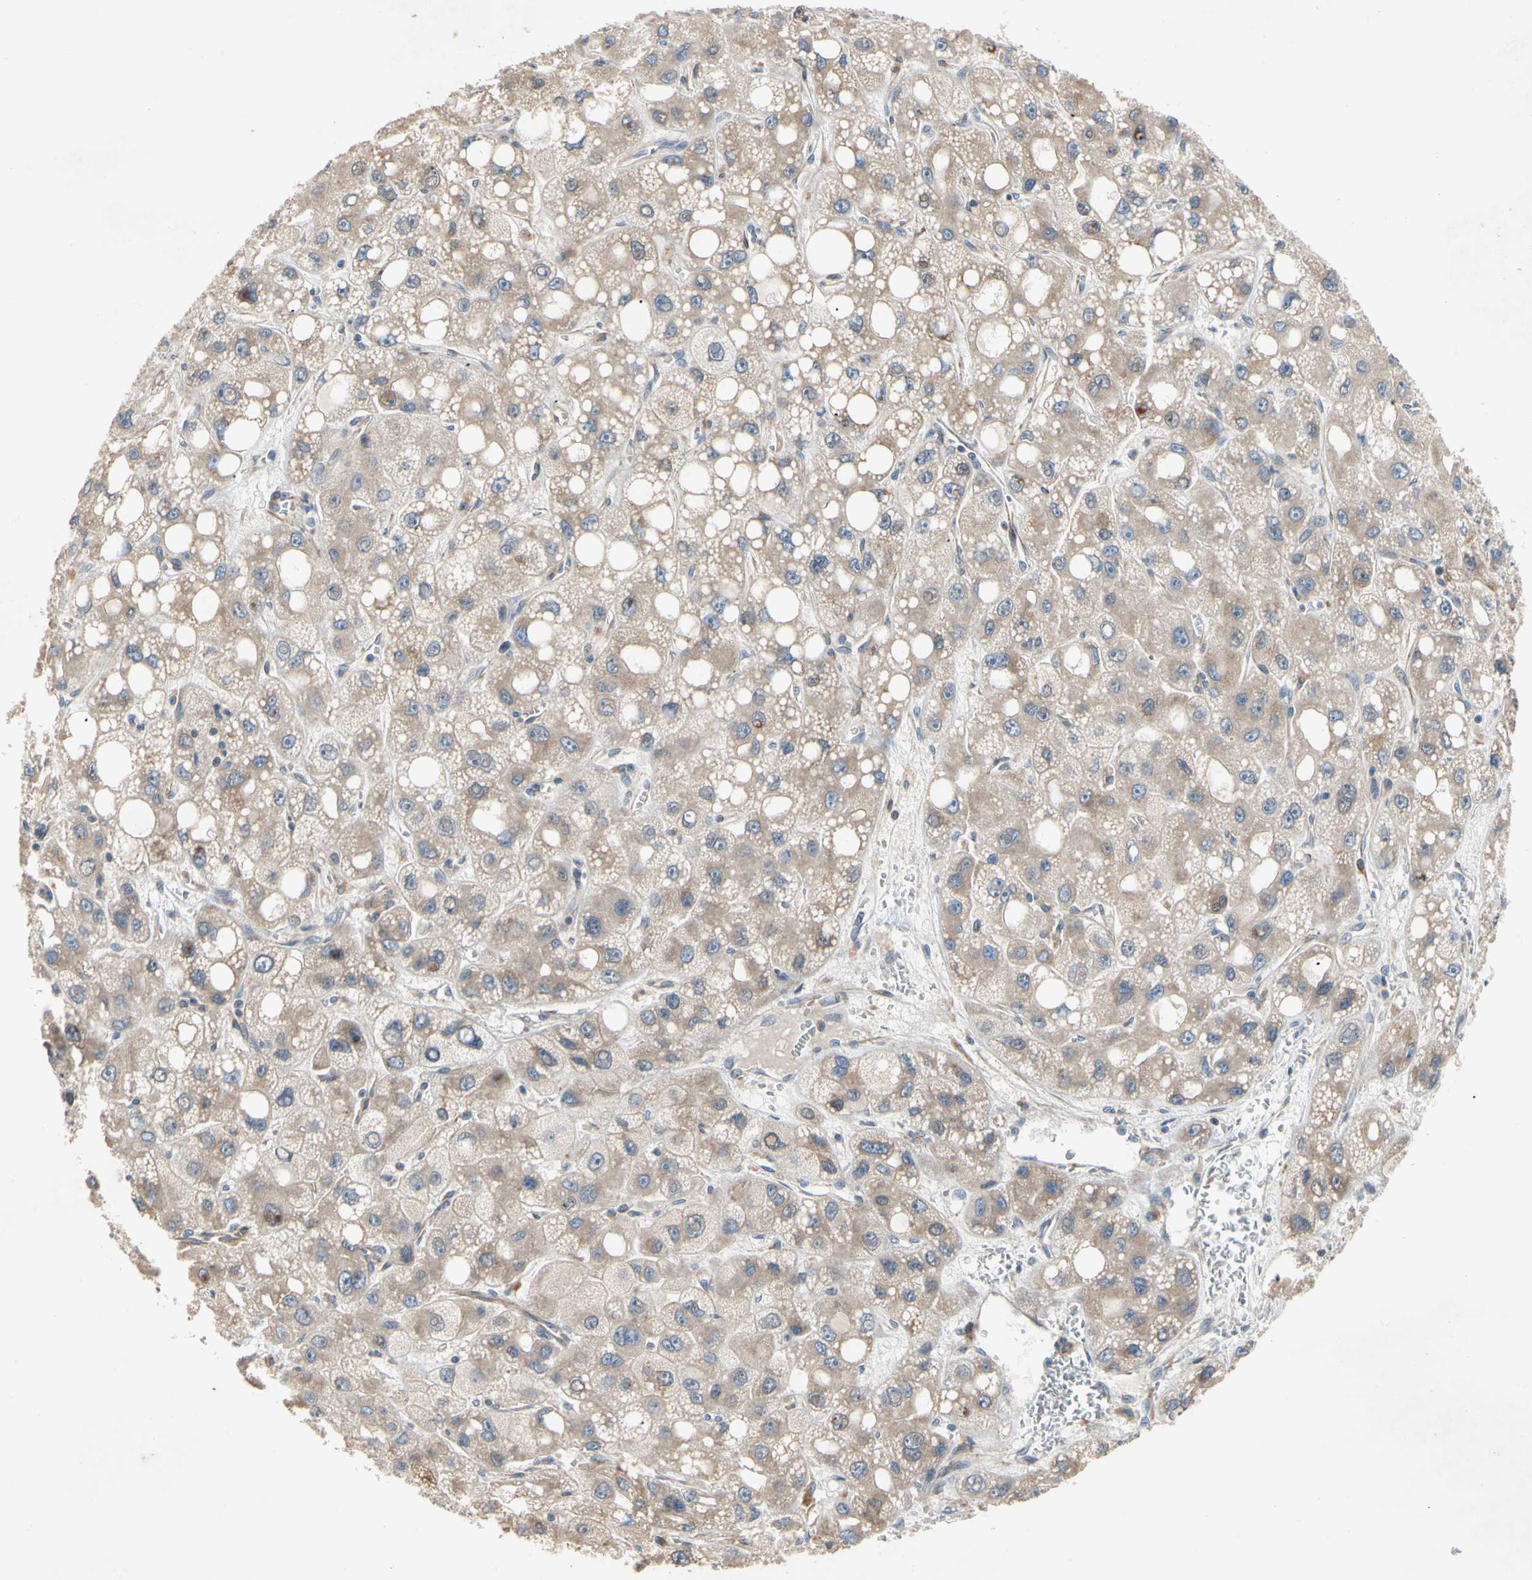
{"staining": {"intensity": "weak", "quantity": ">75%", "location": "cytoplasmic/membranous"}, "tissue": "liver cancer", "cell_type": "Tumor cells", "image_type": "cancer", "snomed": [{"axis": "morphology", "description": "Carcinoma, Hepatocellular, NOS"}, {"axis": "topography", "description": "Liver"}], "caption": "Approximately >75% of tumor cells in hepatocellular carcinoma (liver) demonstrate weak cytoplasmic/membranous protein staining as visualized by brown immunohistochemical staining.", "gene": "XYLT1", "patient": {"sex": "male", "age": 55}}